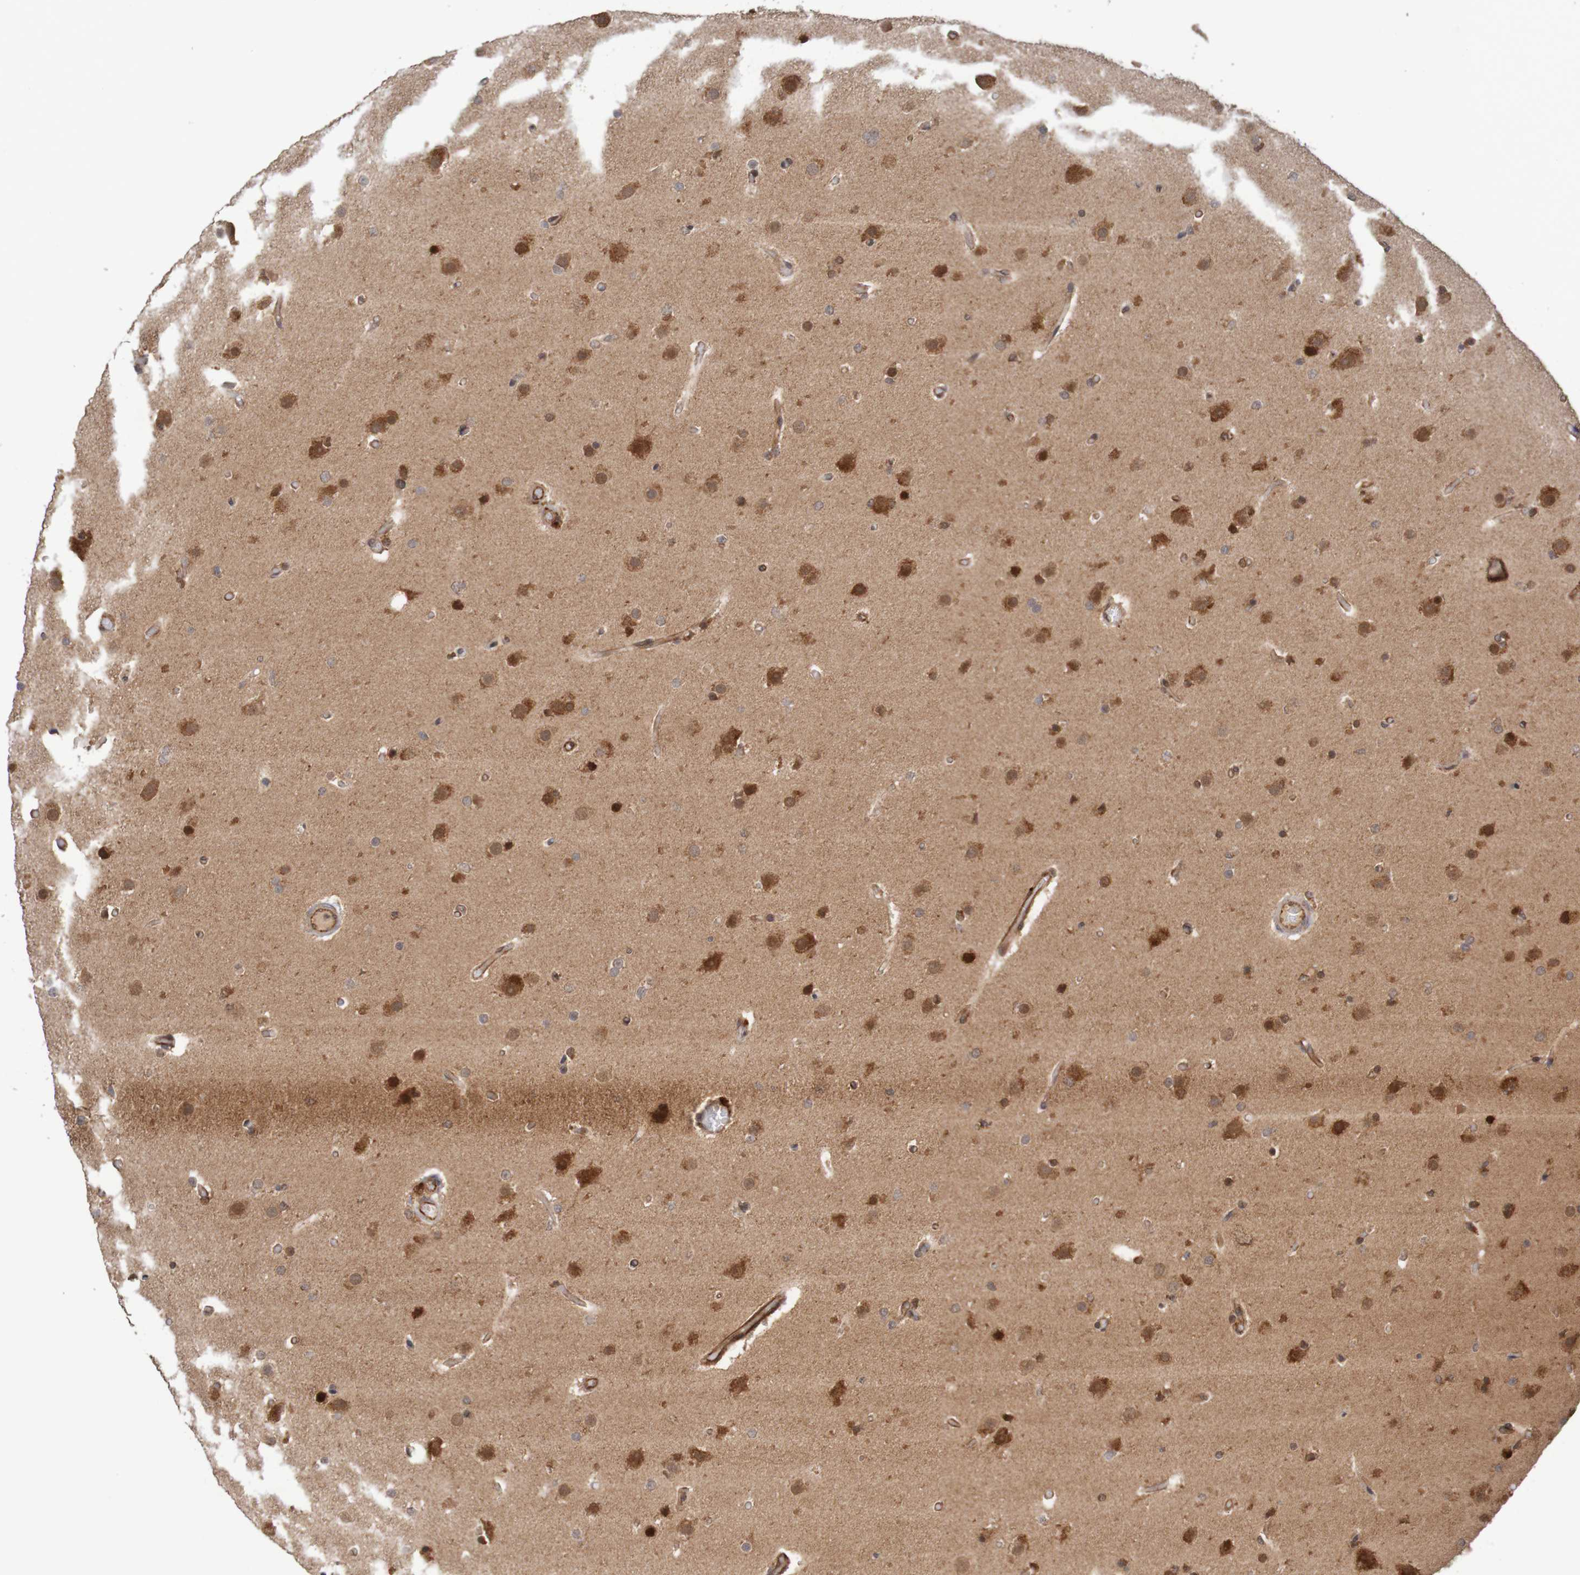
{"staining": {"intensity": "strong", "quantity": "25%-75%", "location": "cytoplasmic/membranous"}, "tissue": "glioma", "cell_type": "Tumor cells", "image_type": "cancer", "snomed": [{"axis": "morphology", "description": "Glioma, malignant, High grade"}, {"axis": "topography", "description": "Cerebral cortex"}], "caption": "Protein expression analysis of human malignant glioma (high-grade) reveals strong cytoplasmic/membranous staining in about 25%-75% of tumor cells.", "gene": "MRPL52", "patient": {"sex": "female", "age": 36}}